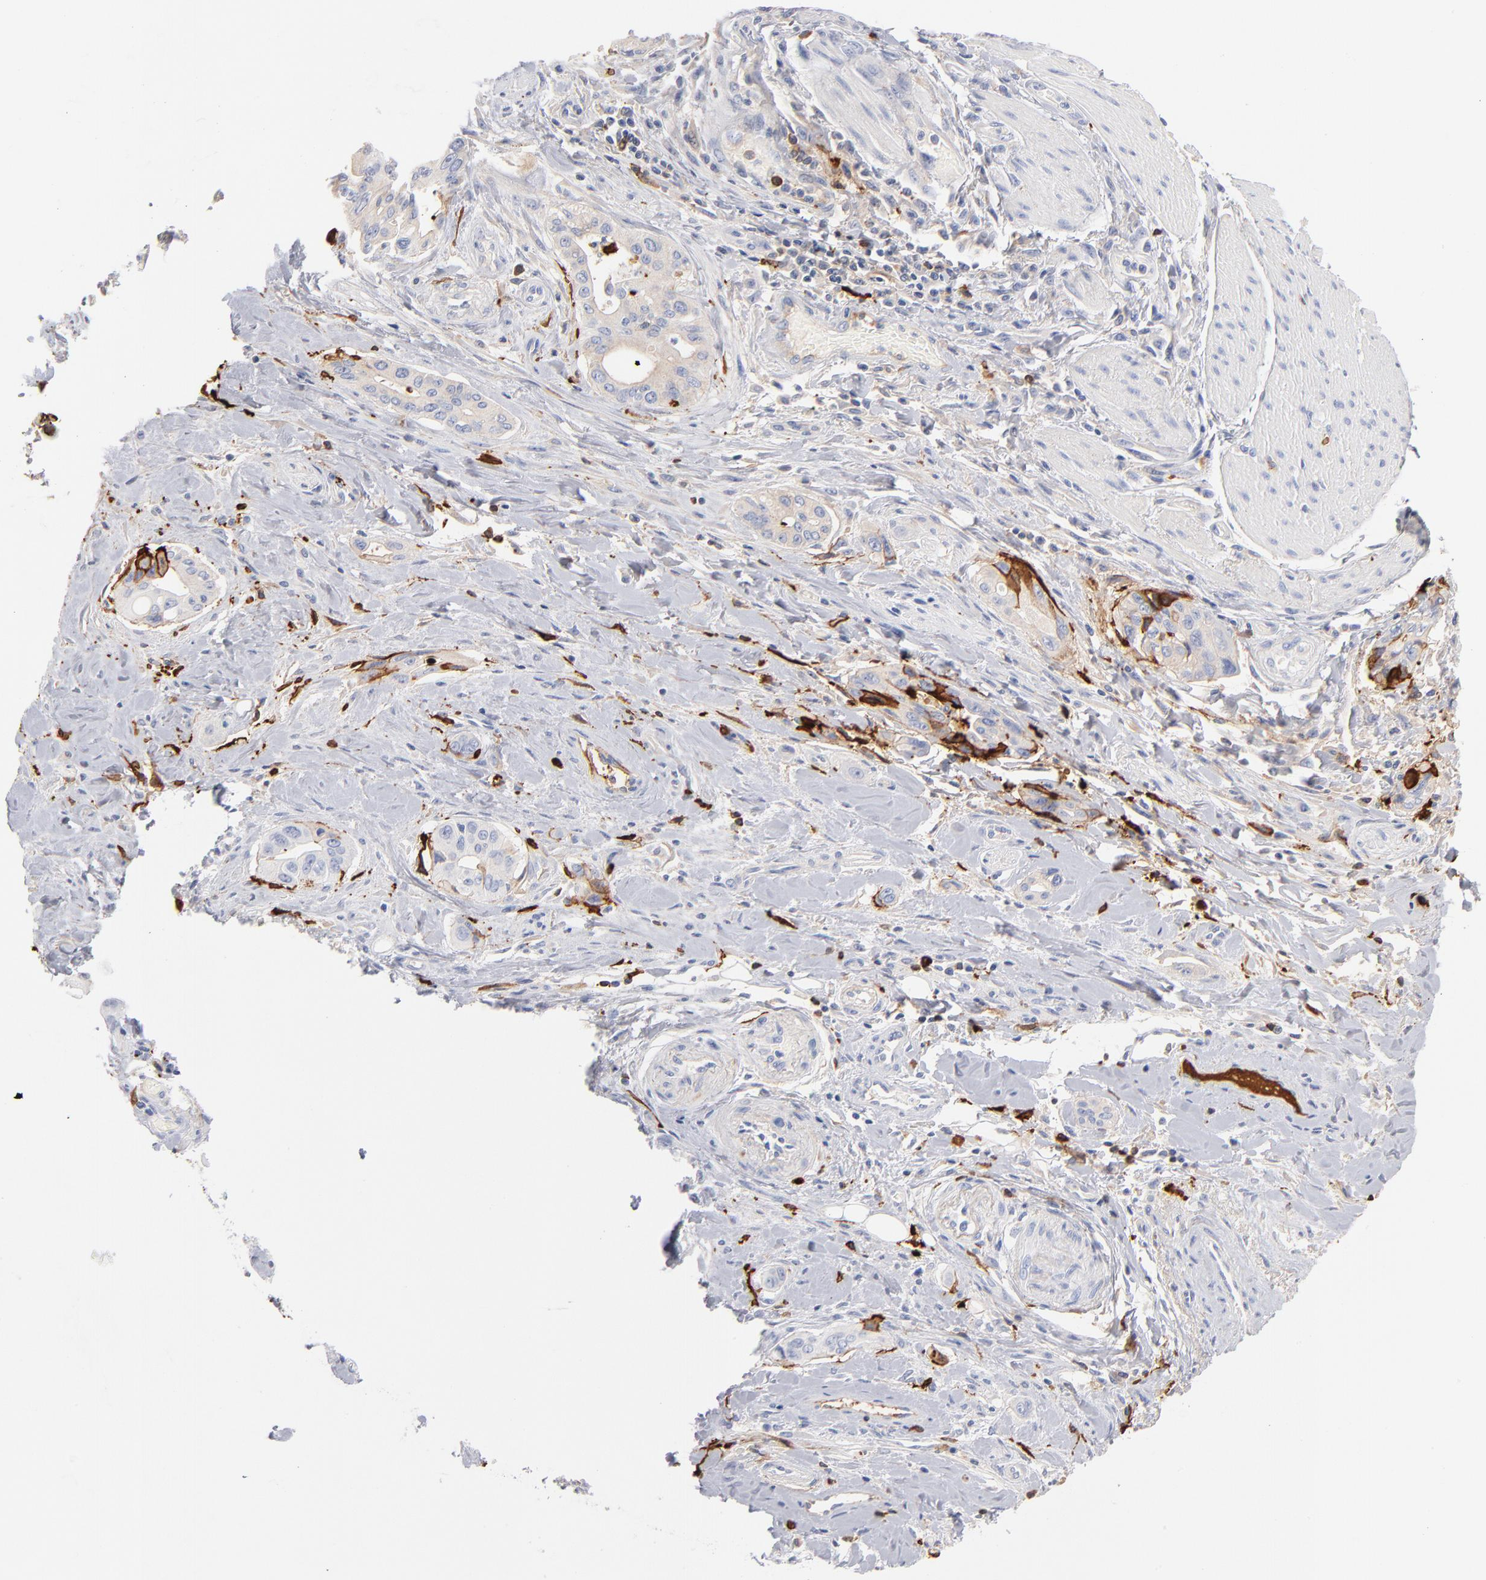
{"staining": {"intensity": "negative", "quantity": "none", "location": "none"}, "tissue": "pancreatic cancer", "cell_type": "Tumor cells", "image_type": "cancer", "snomed": [{"axis": "morphology", "description": "Adenocarcinoma, NOS"}, {"axis": "topography", "description": "Pancreas"}], "caption": "The IHC histopathology image has no significant staining in tumor cells of adenocarcinoma (pancreatic) tissue. Brightfield microscopy of IHC stained with DAB (3,3'-diaminobenzidine) (brown) and hematoxylin (blue), captured at high magnification.", "gene": "APOH", "patient": {"sex": "male", "age": 77}}